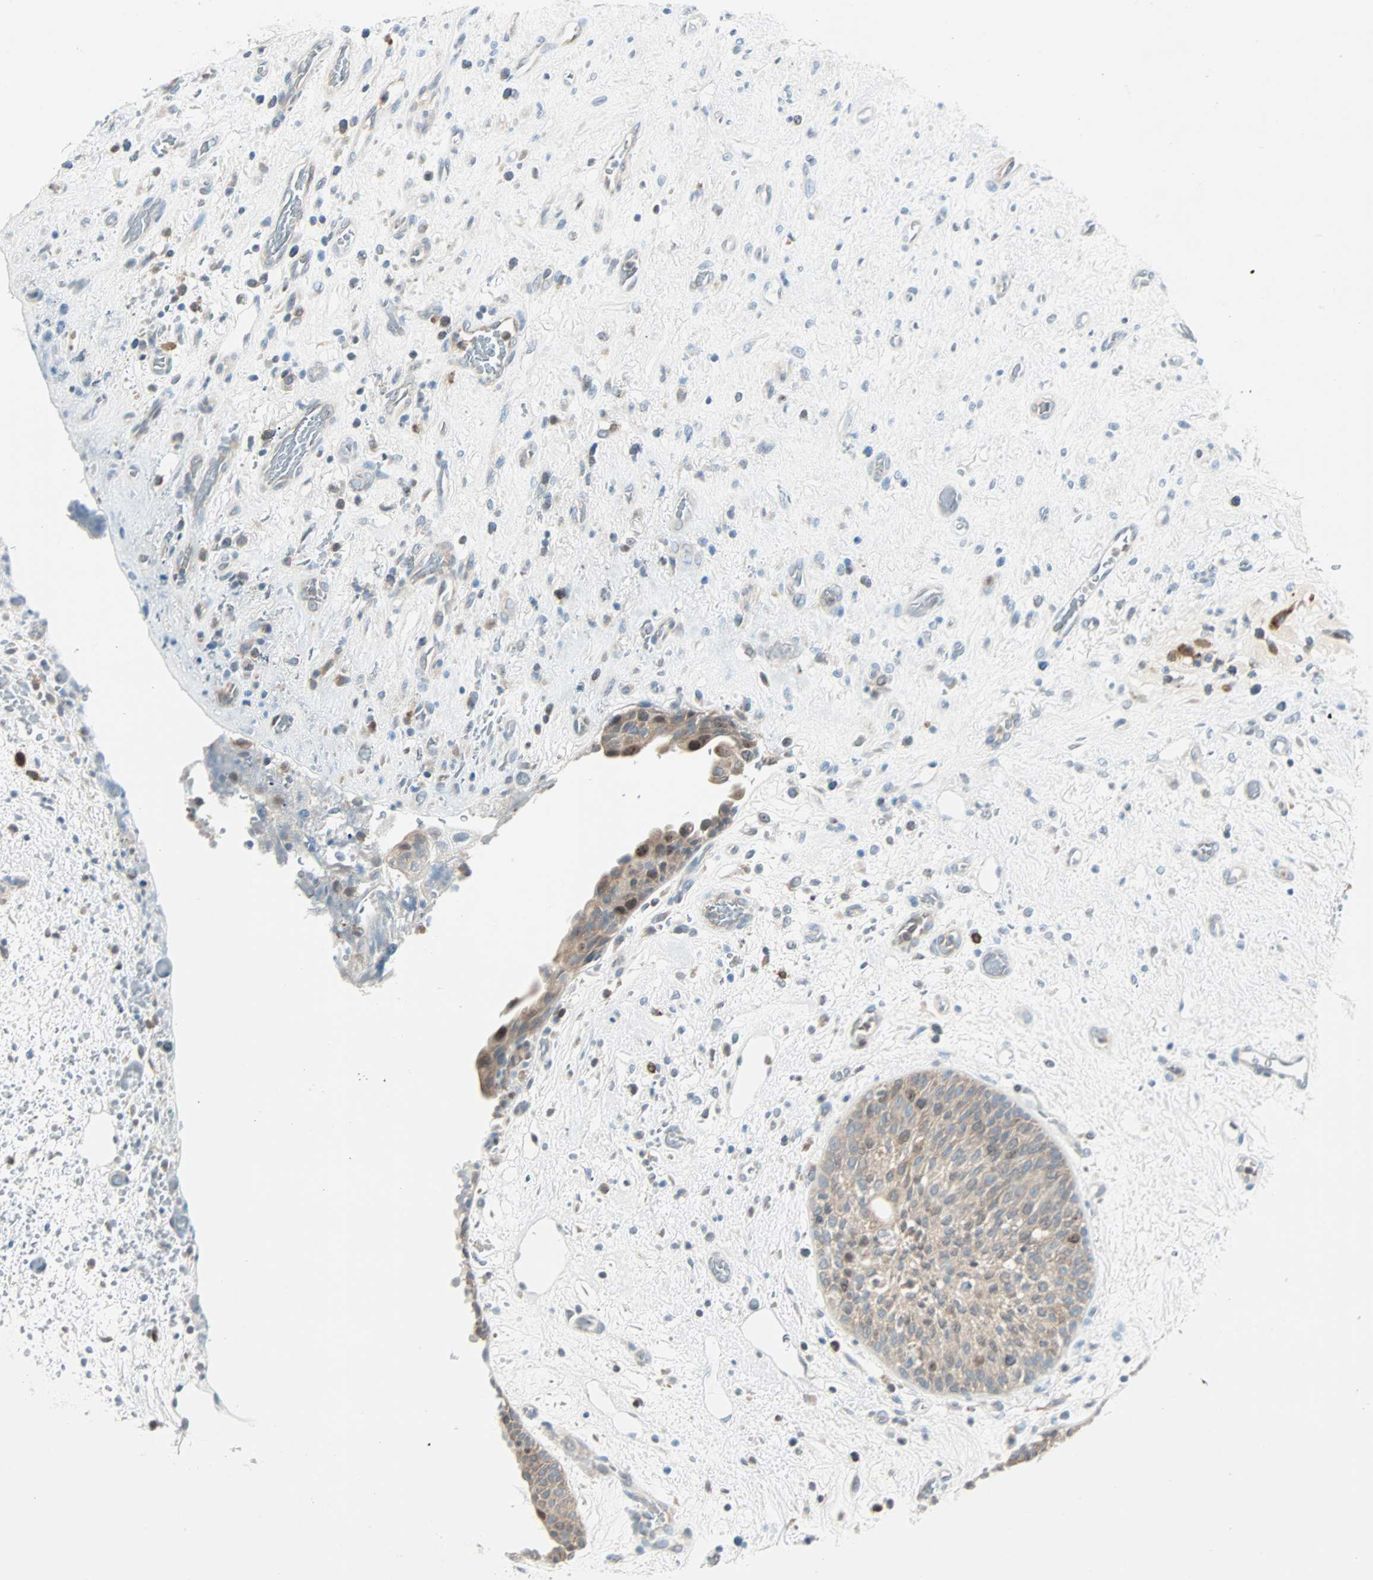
{"staining": {"intensity": "weak", "quantity": "25%-75%", "location": "cytoplasmic/membranous"}, "tissue": "urinary bladder", "cell_type": "Urothelial cells", "image_type": "normal", "snomed": [{"axis": "morphology", "description": "Normal tissue, NOS"}, {"axis": "topography", "description": "Urinary bladder"}], "caption": "Normal urinary bladder was stained to show a protein in brown. There is low levels of weak cytoplasmic/membranous staining in about 25%-75% of urothelial cells.", "gene": "SMIM8", "patient": {"sex": "male", "age": 48}}